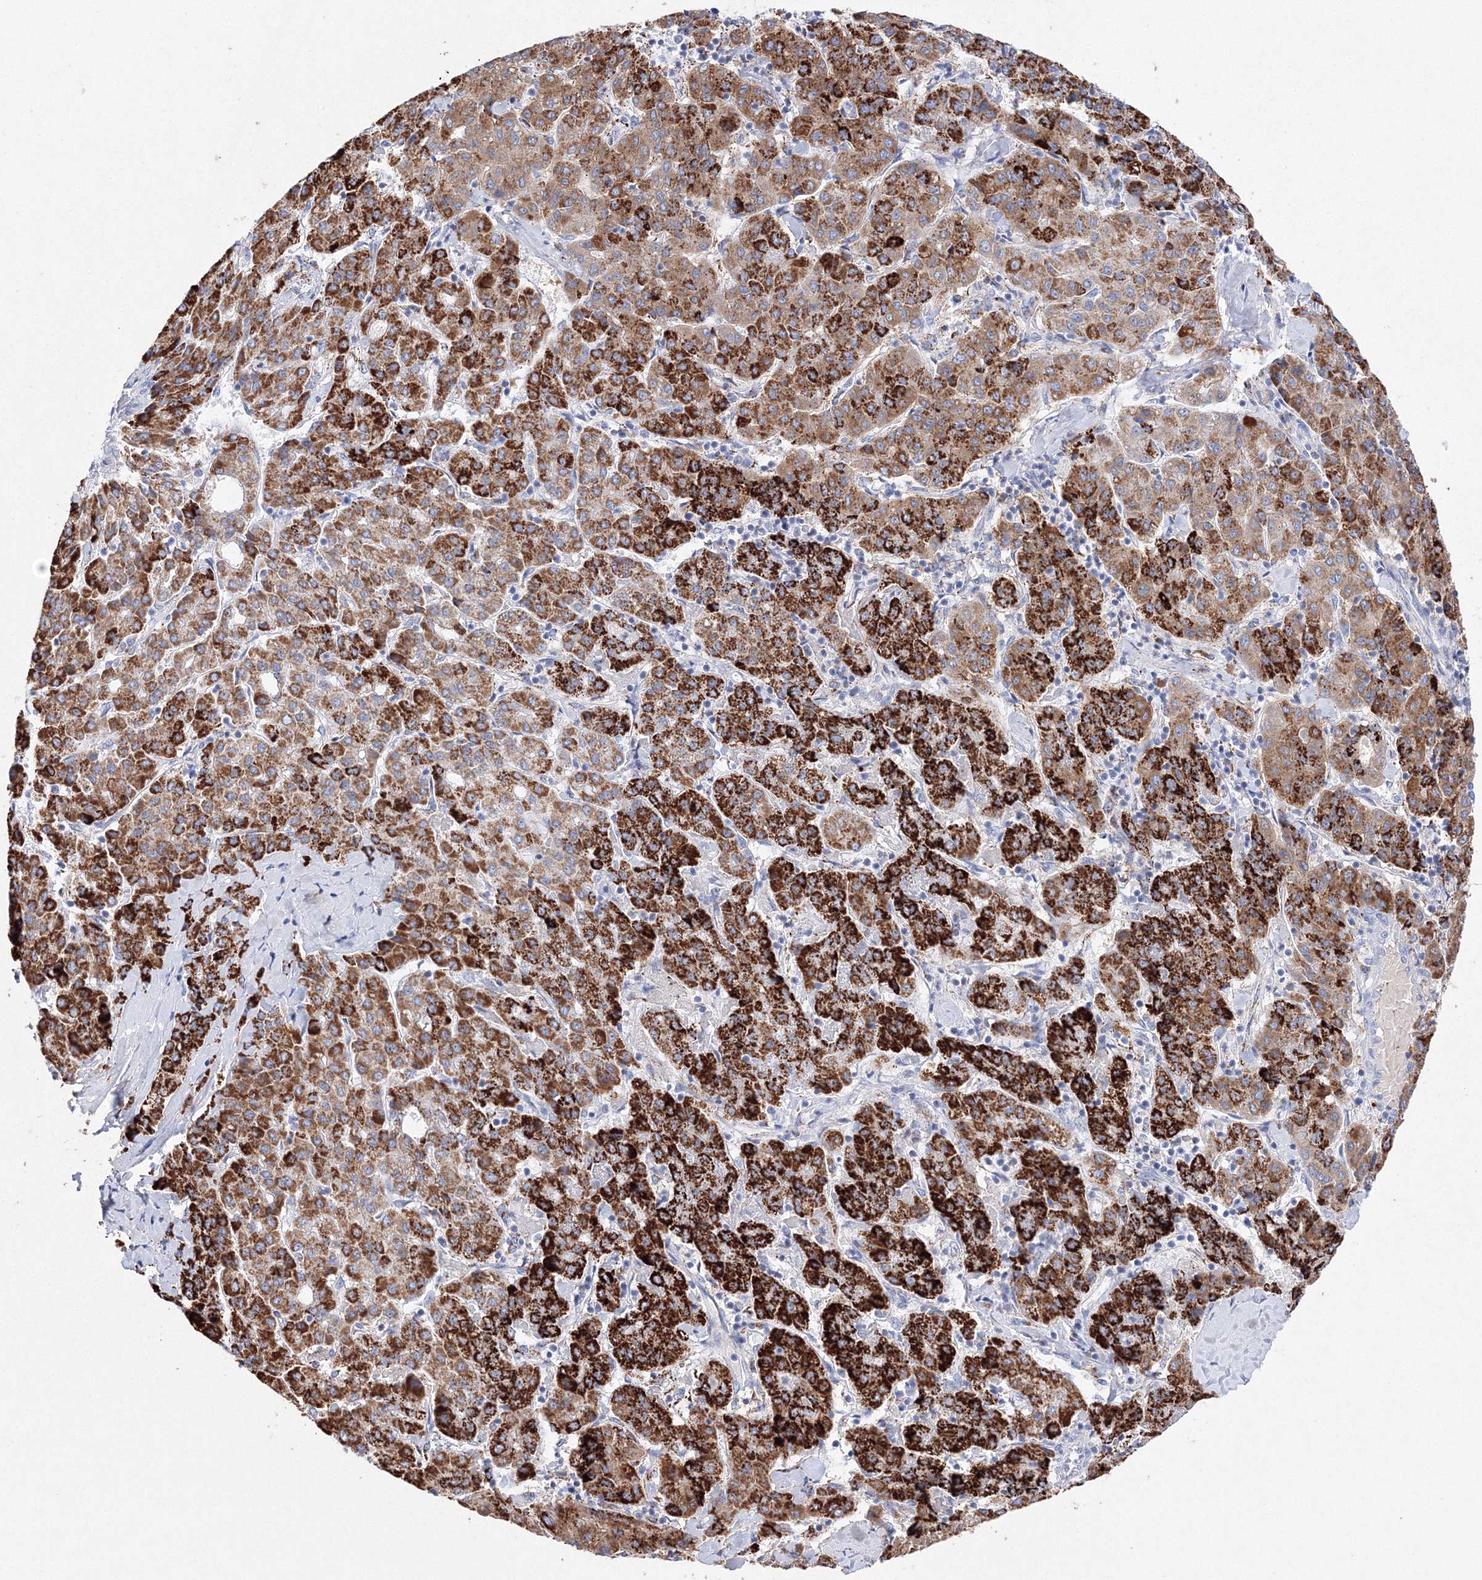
{"staining": {"intensity": "strong", "quantity": ">75%", "location": "cytoplasmic/membranous"}, "tissue": "liver cancer", "cell_type": "Tumor cells", "image_type": "cancer", "snomed": [{"axis": "morphology", "description": "Carcinoma, Hepatocellular, NOS"}, {"axis": "topography", "description": "Liver"}], "caption": "Protein staining demonstrates strong cytoplasmic/membranous staining in about >75% of tumor cells in liver cancer (hepatocellular carcinoma). (Brightfield microscopy of DAB IHC at high magnification).", "gene": "MERTK", "patient": {"sex": "male", "age": 65}}